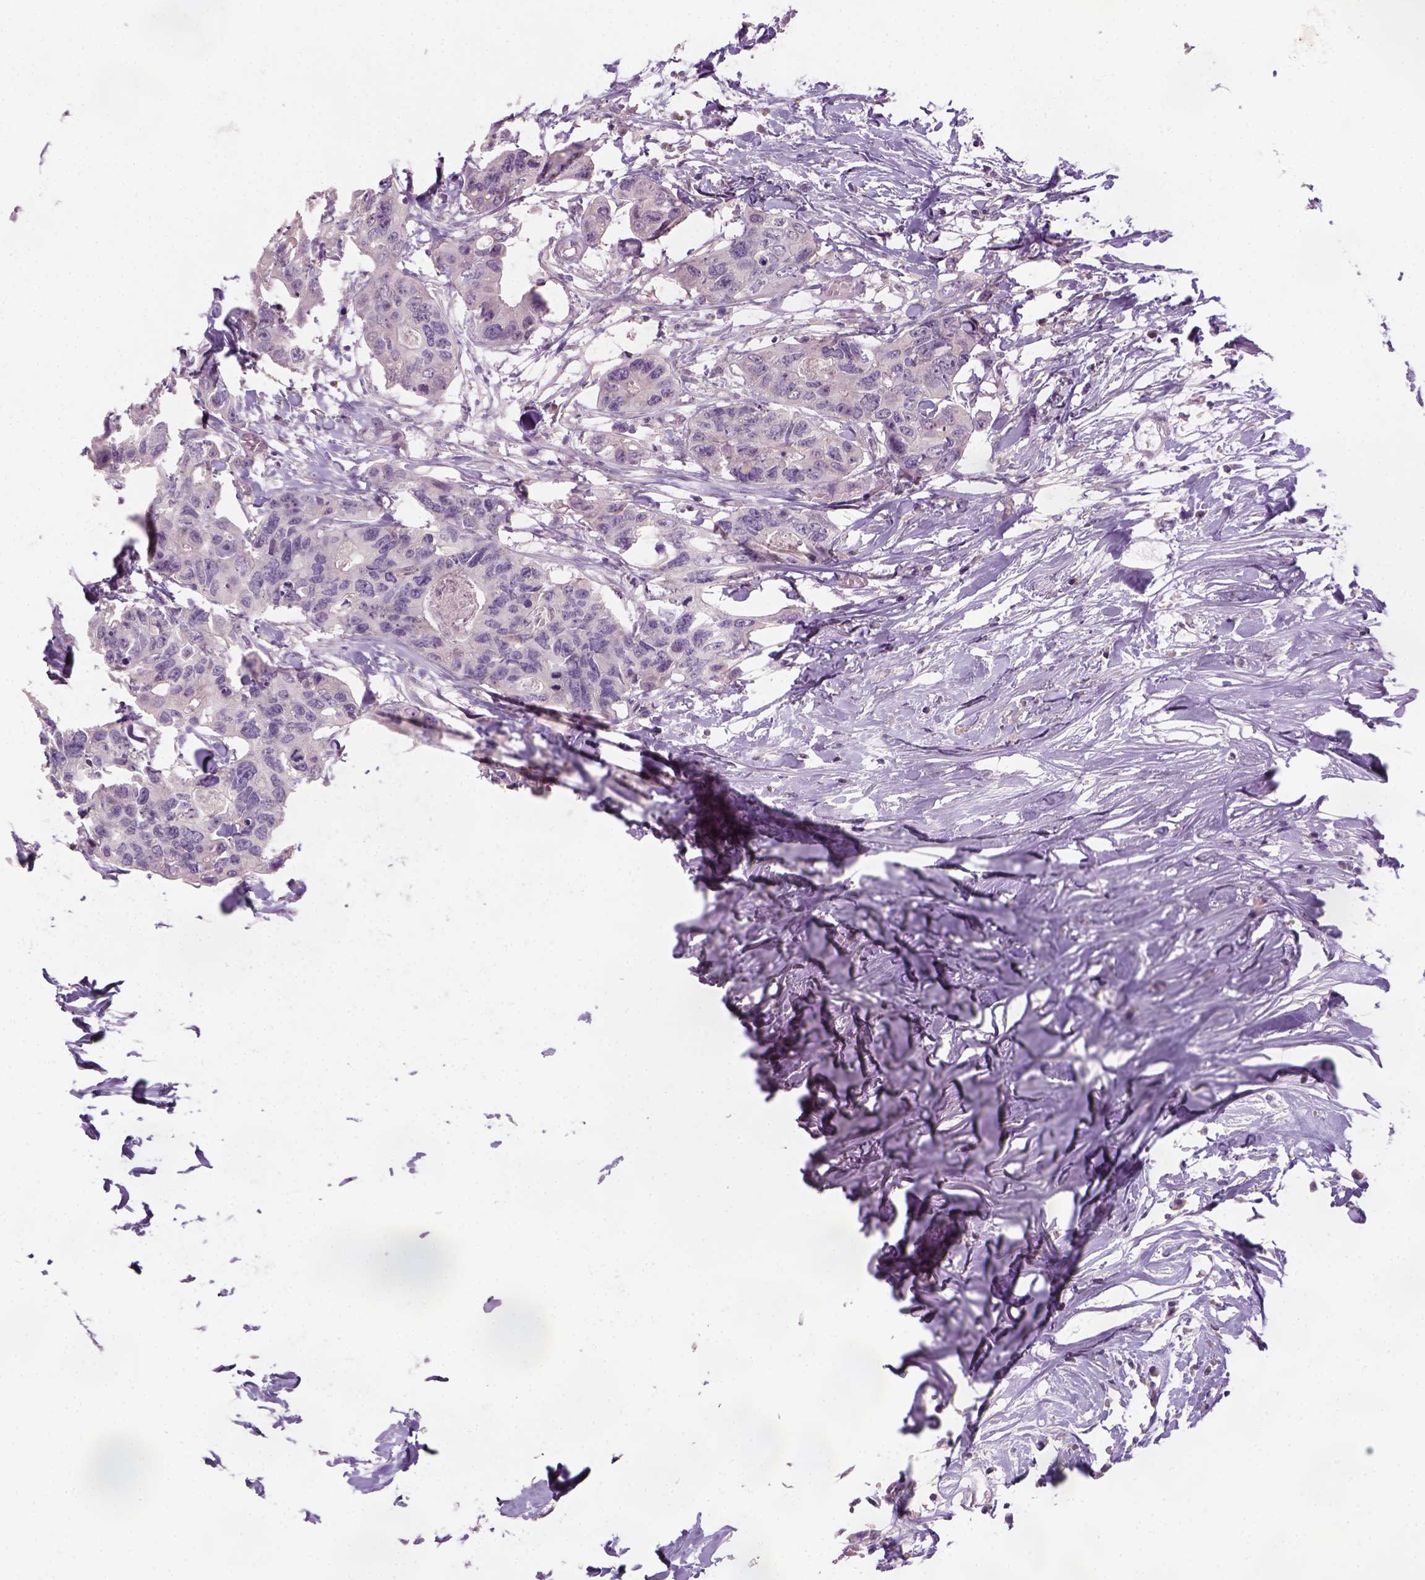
{"staining": {"intensity": "negative", "quantity": "none", "location": "none"}, "tissue": "colorectal cancer", "cell_type": "Tumor cells", "image_type": "cancer", "snomed": [{"axis": "morphology", "description": "Adenocarcinoma, NOS"}, {"axis": "topography", "description": "Rectum"}], "caption": "Photomicrograph shows no protein positivity in tumor cells of colorectal adenocarcinoma tissue.", "gene": "GFI1B", "patient": {"sex": "male", "age": 57}}